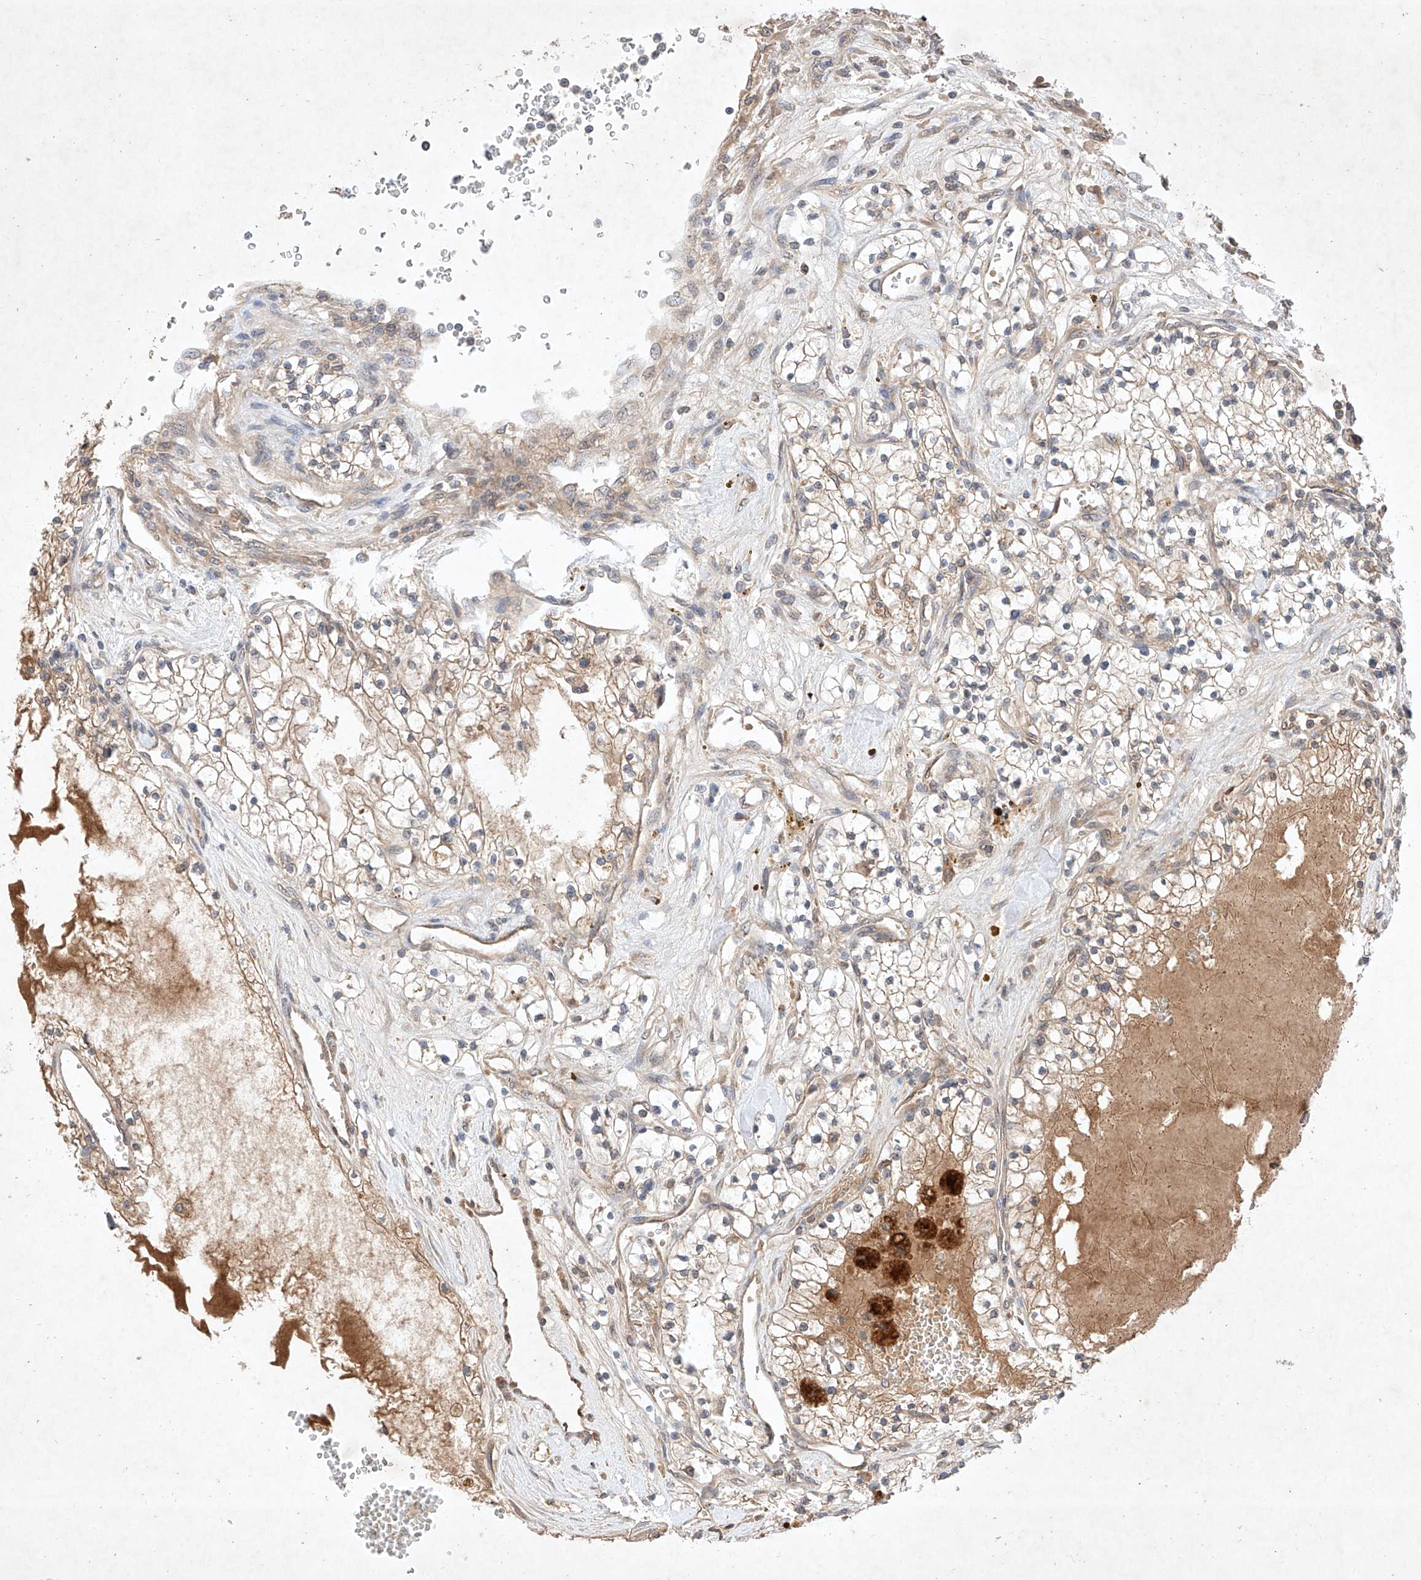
{"staining": {"intensity": "weak", "quantity": "25%-75%", "location": "cytoplasmic/membranous"}, "tissue": "renal cancer", "cell_type": "Tumor cells", "image_type": "cancer", "snomed": [{"axis": "morphology", "description": "Normal tissue, NOS"}, {"axis": "morphology", "description": "Adenocarcinoma, NOS"}, {"axis": "topography", "description": "Kidney"}], "caption": "This histopathology image shows immunohistochemistry (IHC) staining of renal adenocarcinoma, with low weak cytoplasmic/membranous staining in about 25%-75% of tumor cells.", "gene": "ZNF124", "patient": {"sex": "male", "age": 68}}